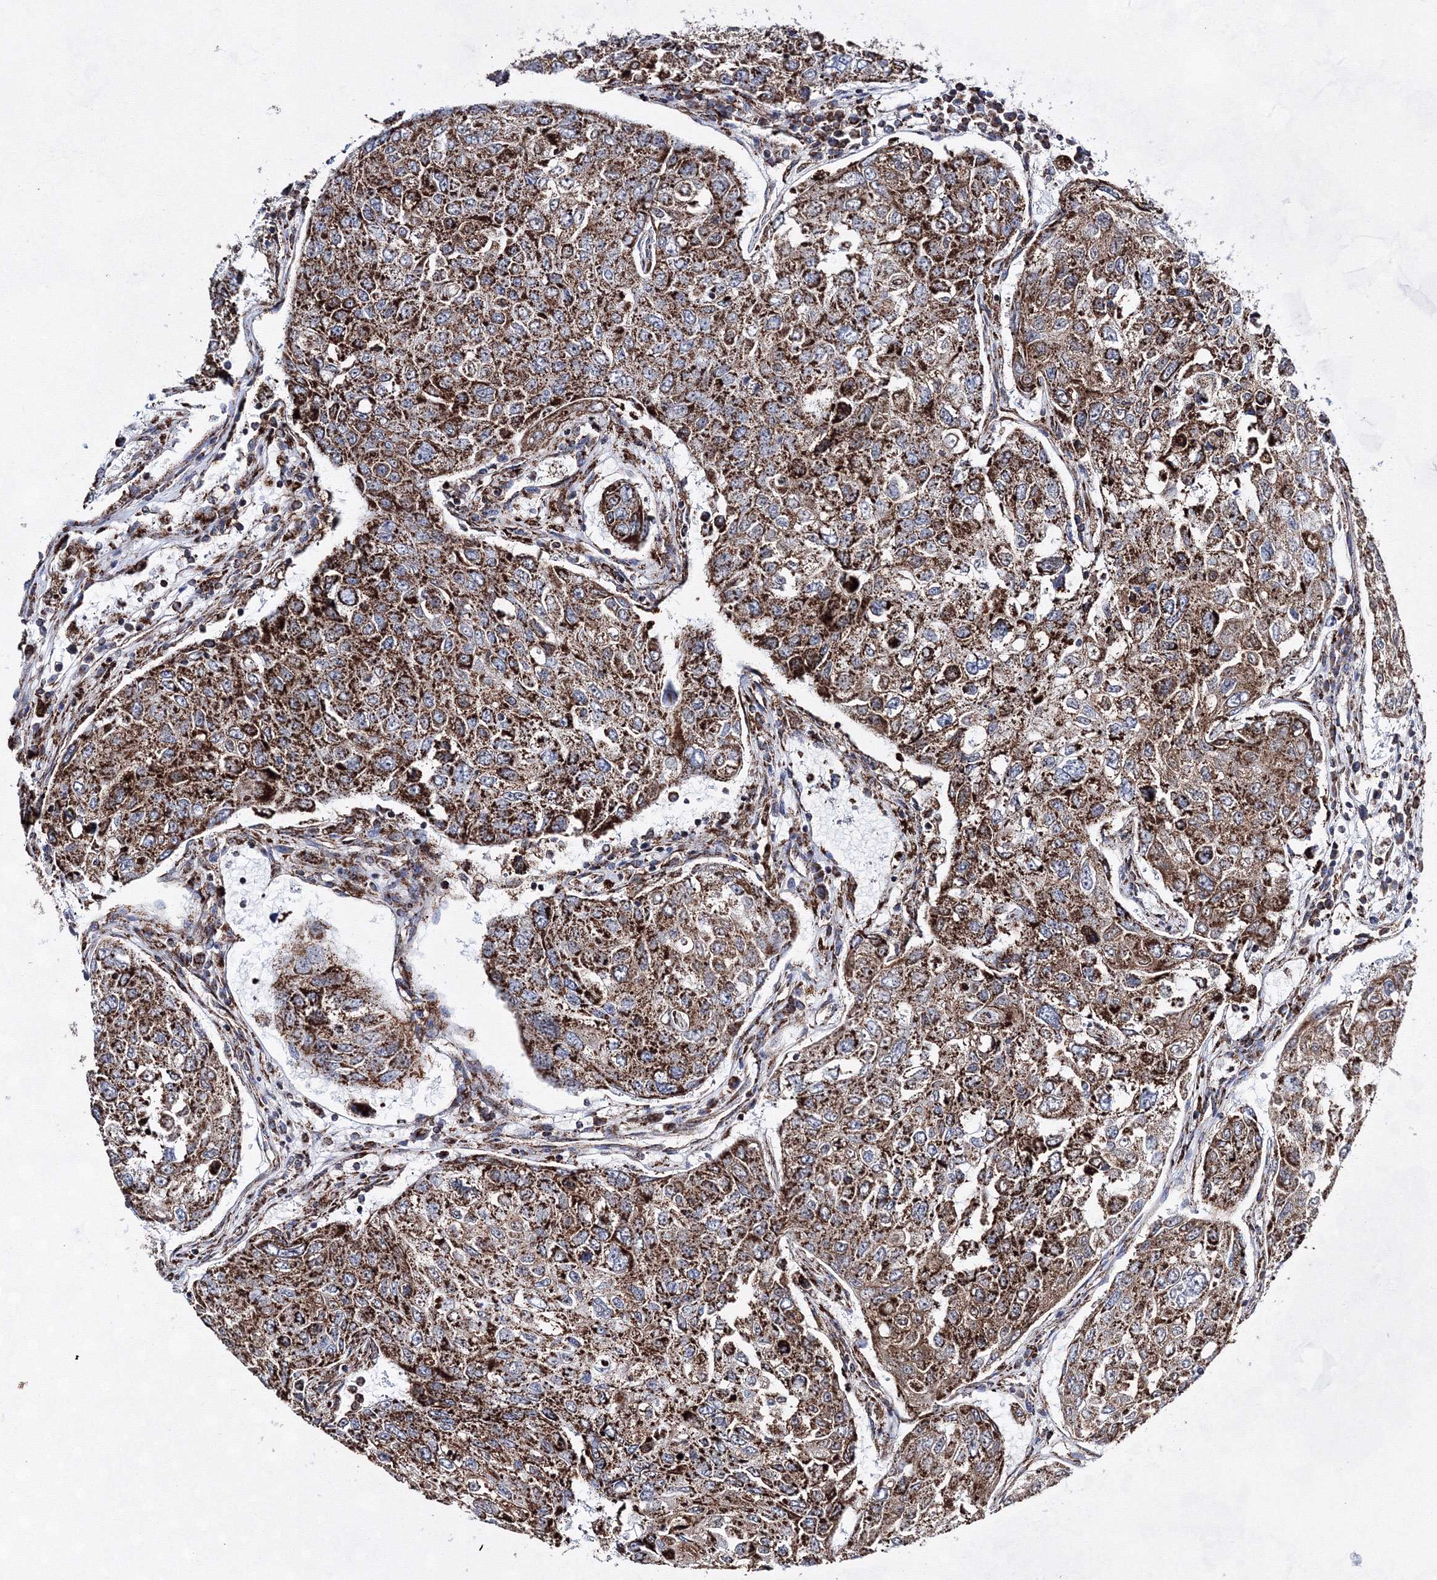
{"staining": {"intensity": "strong", "quantity": ">75%", "location": "cytoplasmic/membranous"}, "tissue": "urothelial cancer", "cell_type": "Tumor cells", "image_type": "cancer", "snomed": [{"axis": "morphology", "description": "Urothelial carcinoma, High grade"}, {"axis": "topography", "description": "Lymph node"}, {"axis": "topography", "description": "Urinary bladder"}], "caption": "About >75% of tumor cells in human urothelial cancer demonstrate strong cytoplasmic/membranous protein staining as visualized by brown immunohistochemical staining.", "gene": "HADHB", "patient": {"sex": "male", "age": 51}}